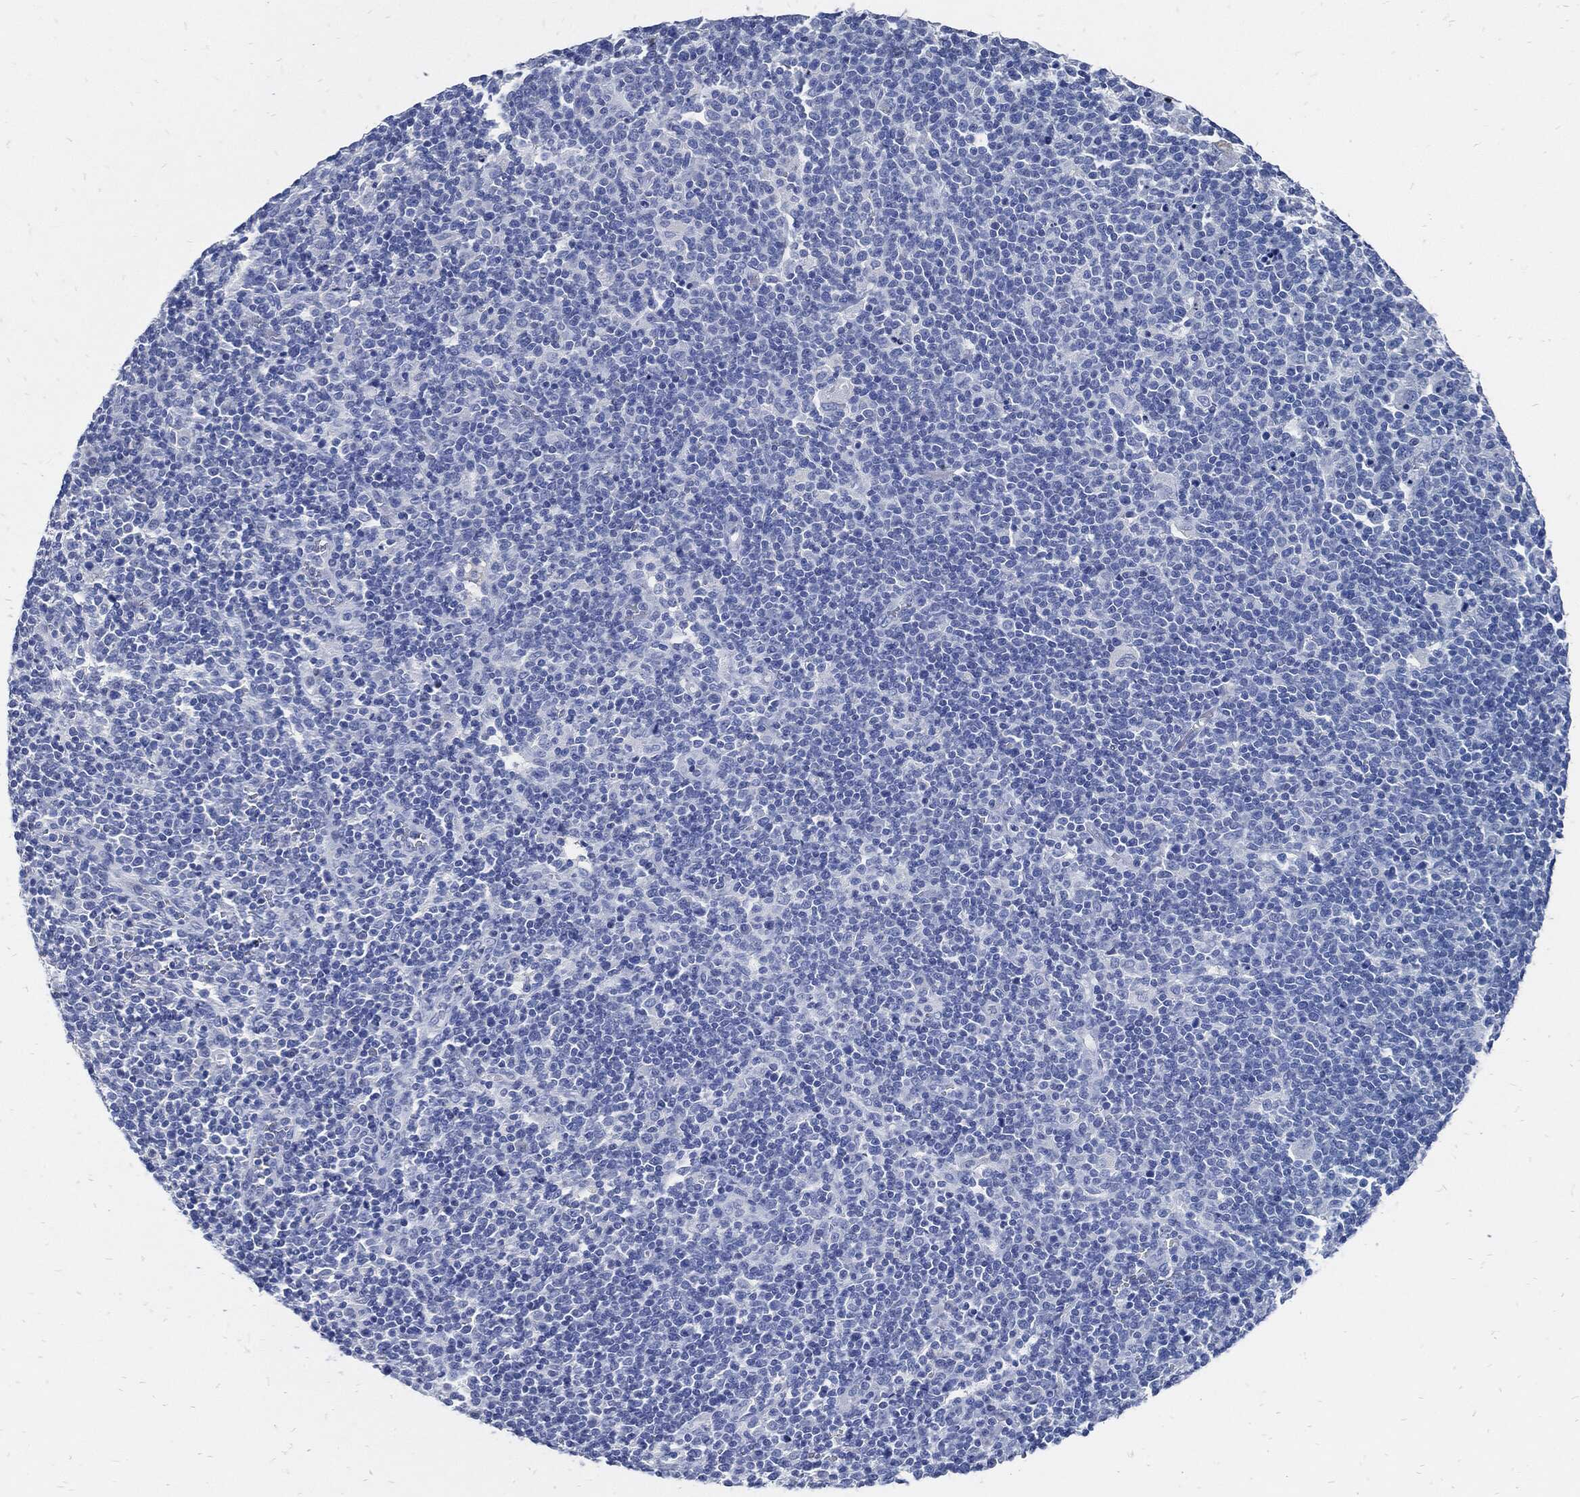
{"staining": {"intensity": "negative", "quantity": "none", "location": "none"}, "tissue": "lymphoma", "cell_type": "Tumor cells", "image_type": "cancer", "snomed": [{"axis": "morphology", "description": "Malignant lymphoma, non-Hodgkin's type, High grade"}, {"axis": "topography", "description": "Lymph node"}], "caption": "The image displays no significant staining in tumor cells of malignant lymphoma, non-Hodgkin's type (high-grade). Nuclei are stained in blue.", "gene": "FABP4", "patient": {"sex": "male", "age": 61}}